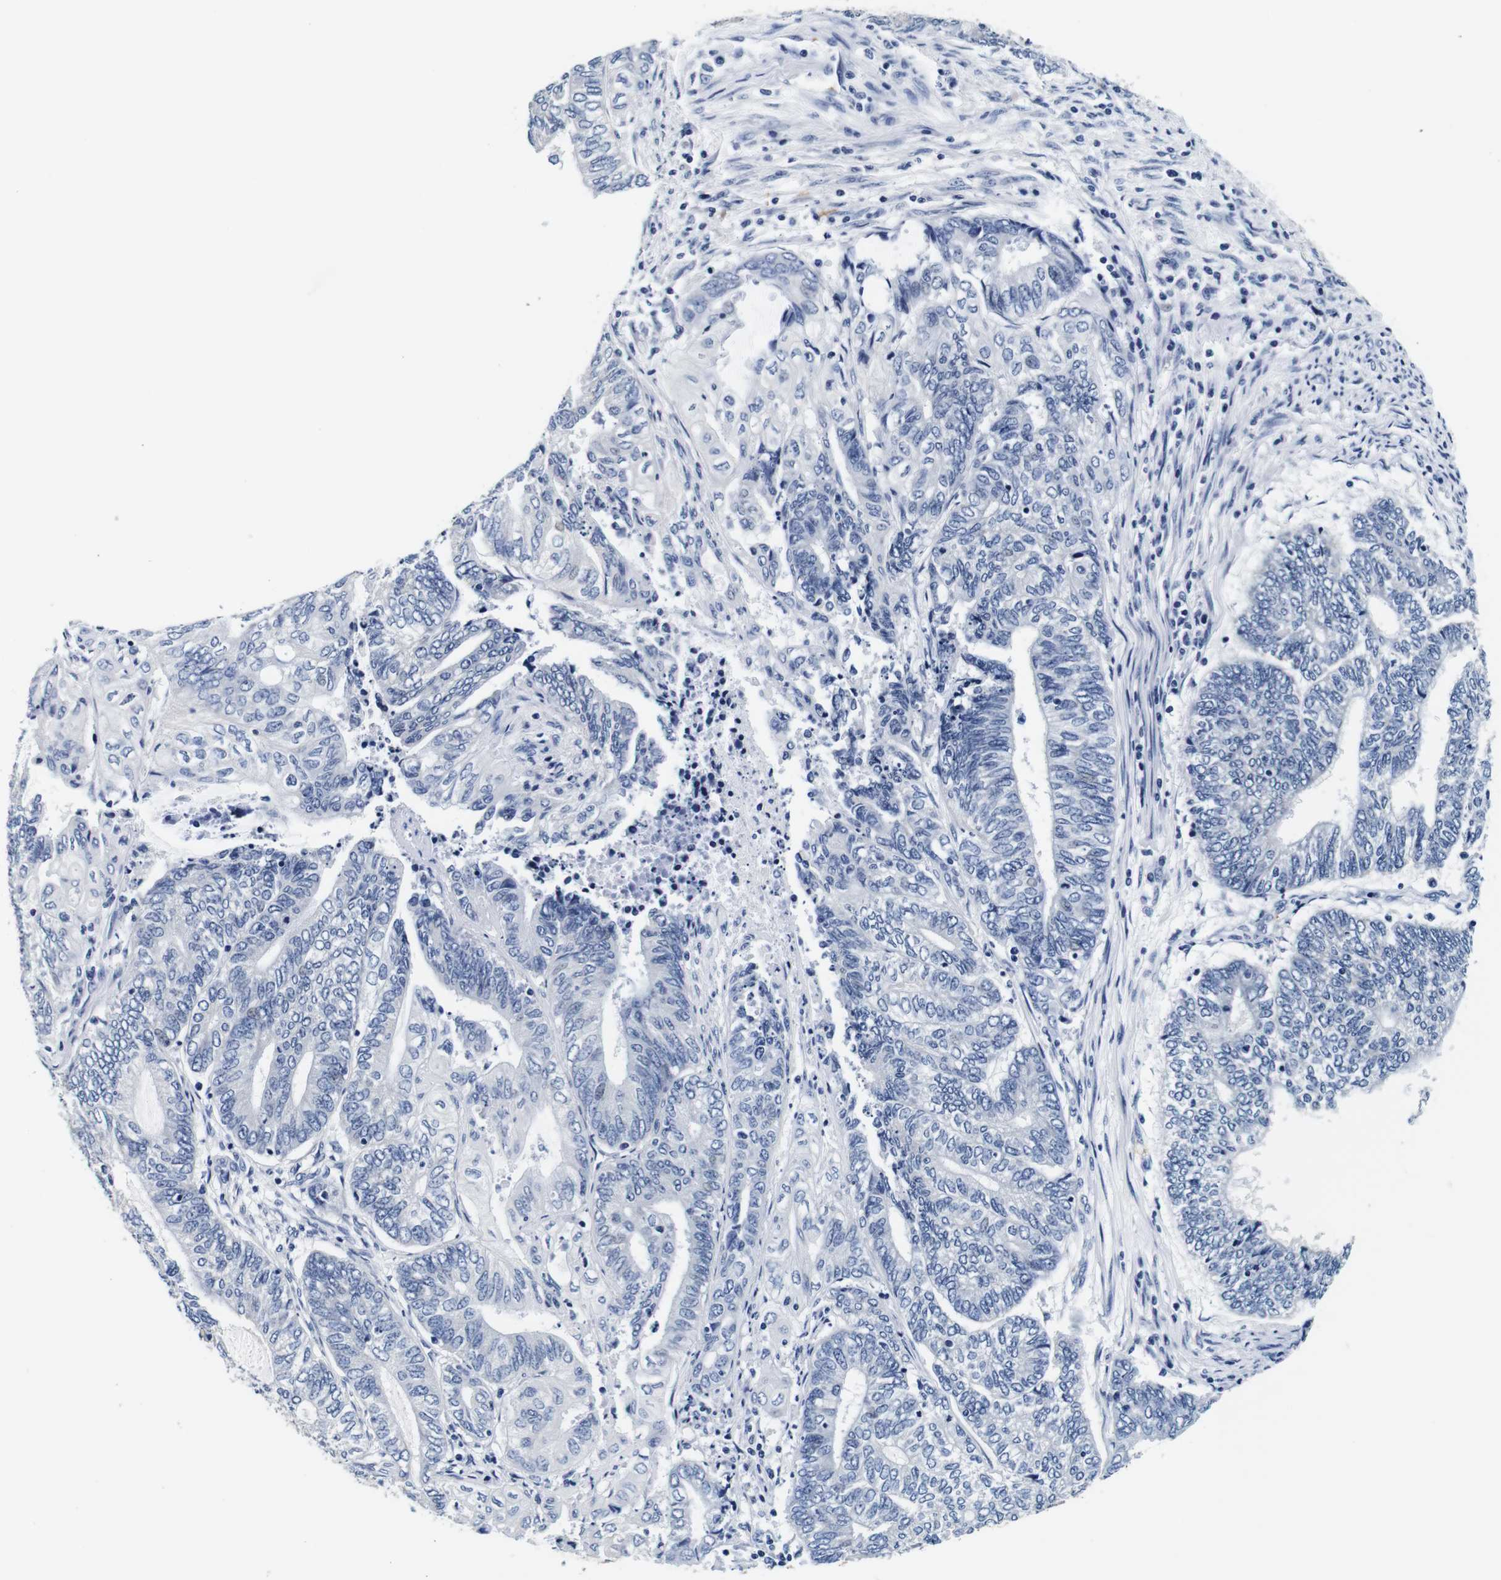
{"staining": {"intensity": "negative", "quantity": "none", "location": "none"}, "tissue": "endometrial cancer", "cell_type": "Tumor cells", "image_type": "cancer", "snomed": [{"axis": "morphology", "description": "Adenocarcinoma, NOS"}, {"axis": "topography", "description": "Uterus"}, {"axis": "topography", "description": "Endometrium"}], "caption": "The micrograph demonstrates no staining of tumor cells in endometrial cancer (adenocarcinoma).", "gene": "GP1BA", "patient": {"sex": "female", "age": 70}}